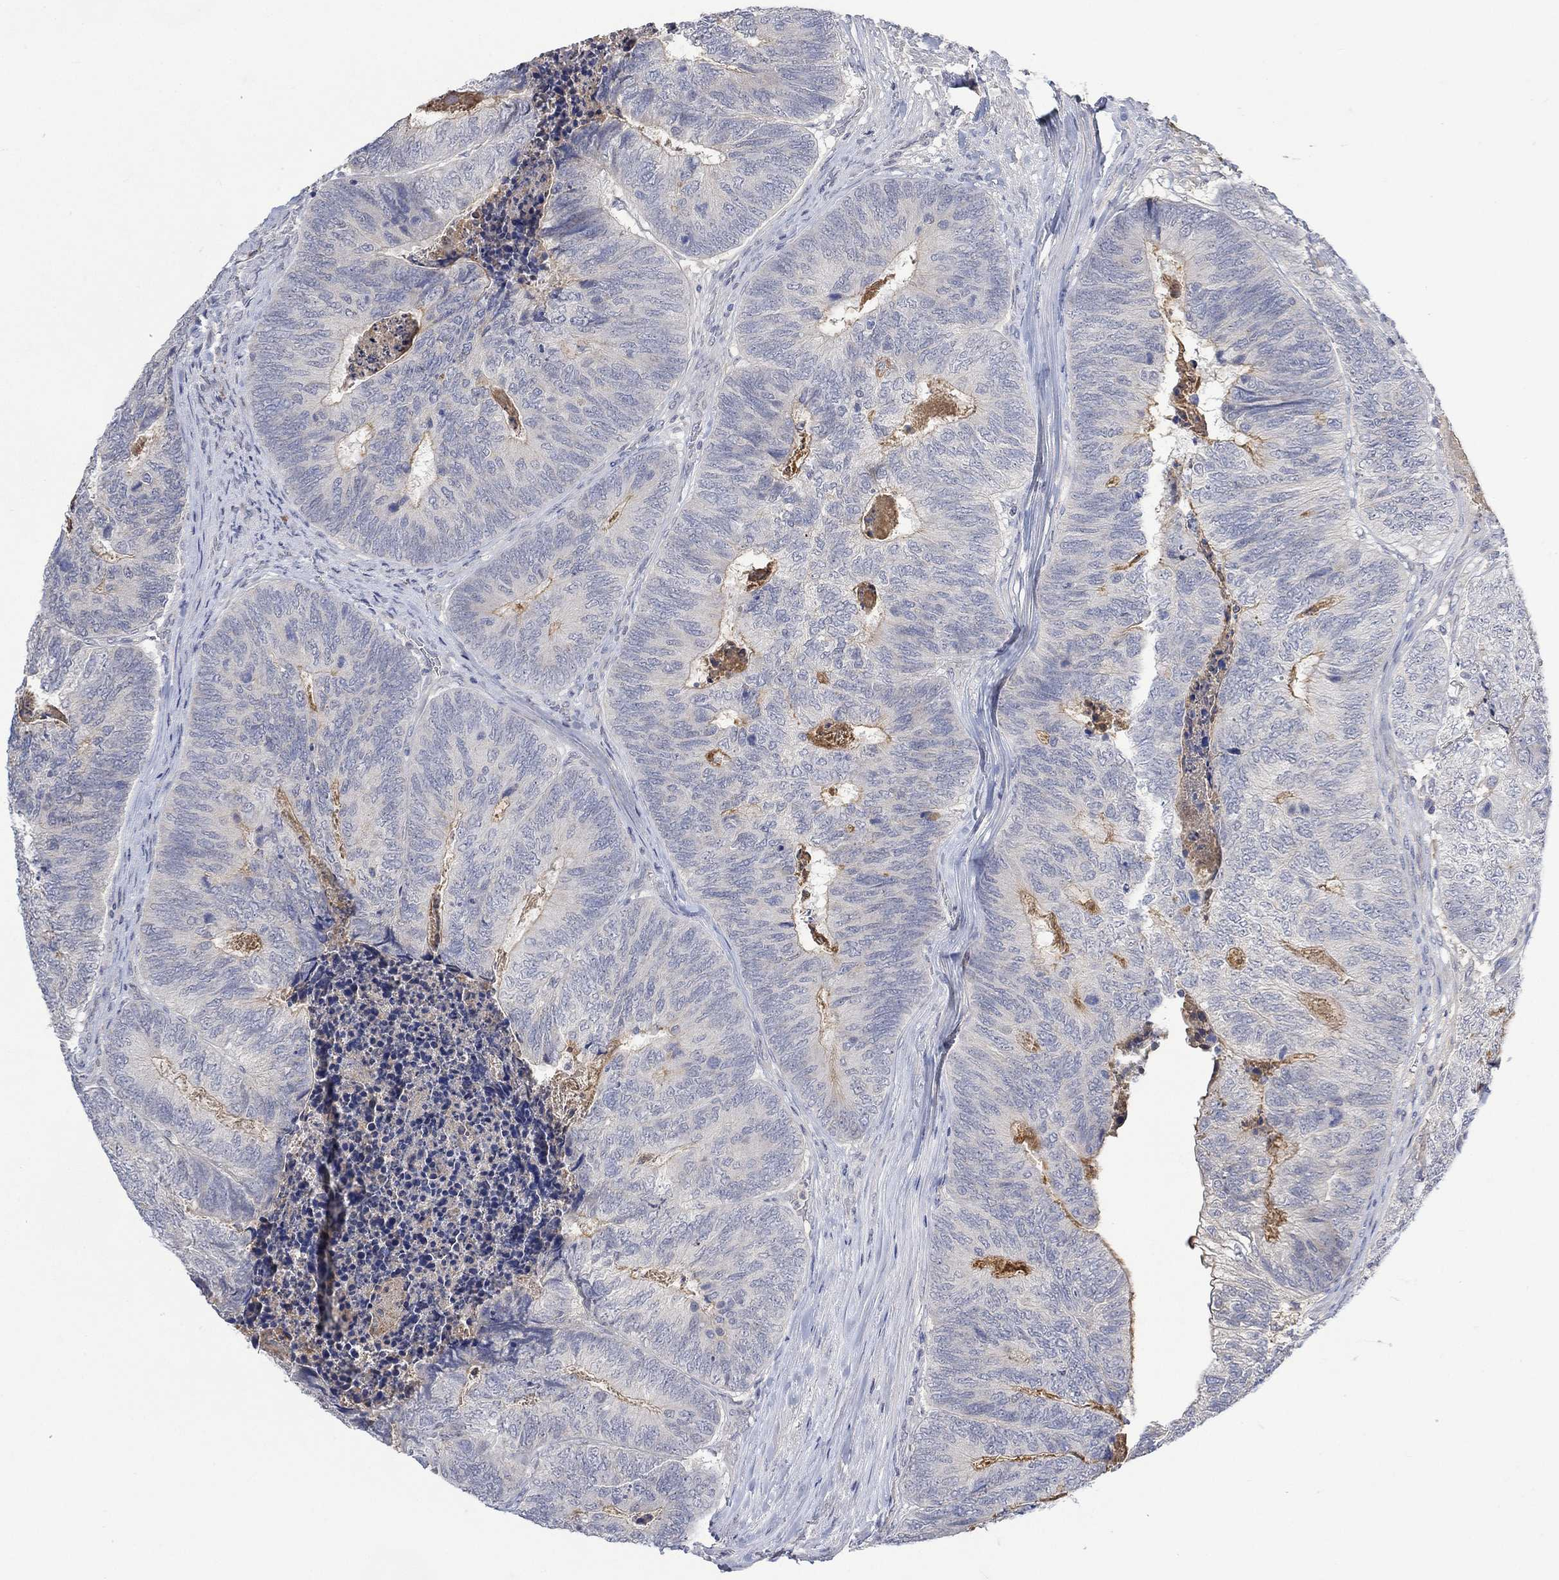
{"staining": {"intensity": "negative", "quantity": "none", "location": "none"}, "tissue": "colorectal cancer", "cell_type": "Tumor cells", "image_type": "cancer", "snomed": [{"axis": "morphology", "description": "Adenocarcinoma, NOS"}, {"axis": "topography", "description": "Colon"}], "caption": "This image is of colorectal cancer (adenocarcinoma) stained with IHC to label a protein in brown with the nuclei are counter-stained blue. There is no positivity in tumor cells. (Brightfield microscopy of DAB (3,3'-diaminobenzidine) immunohistochemistry (IHC) at high magnification).", "gene": "MSTN", "patient": {"sex": "female", "age": 67}}